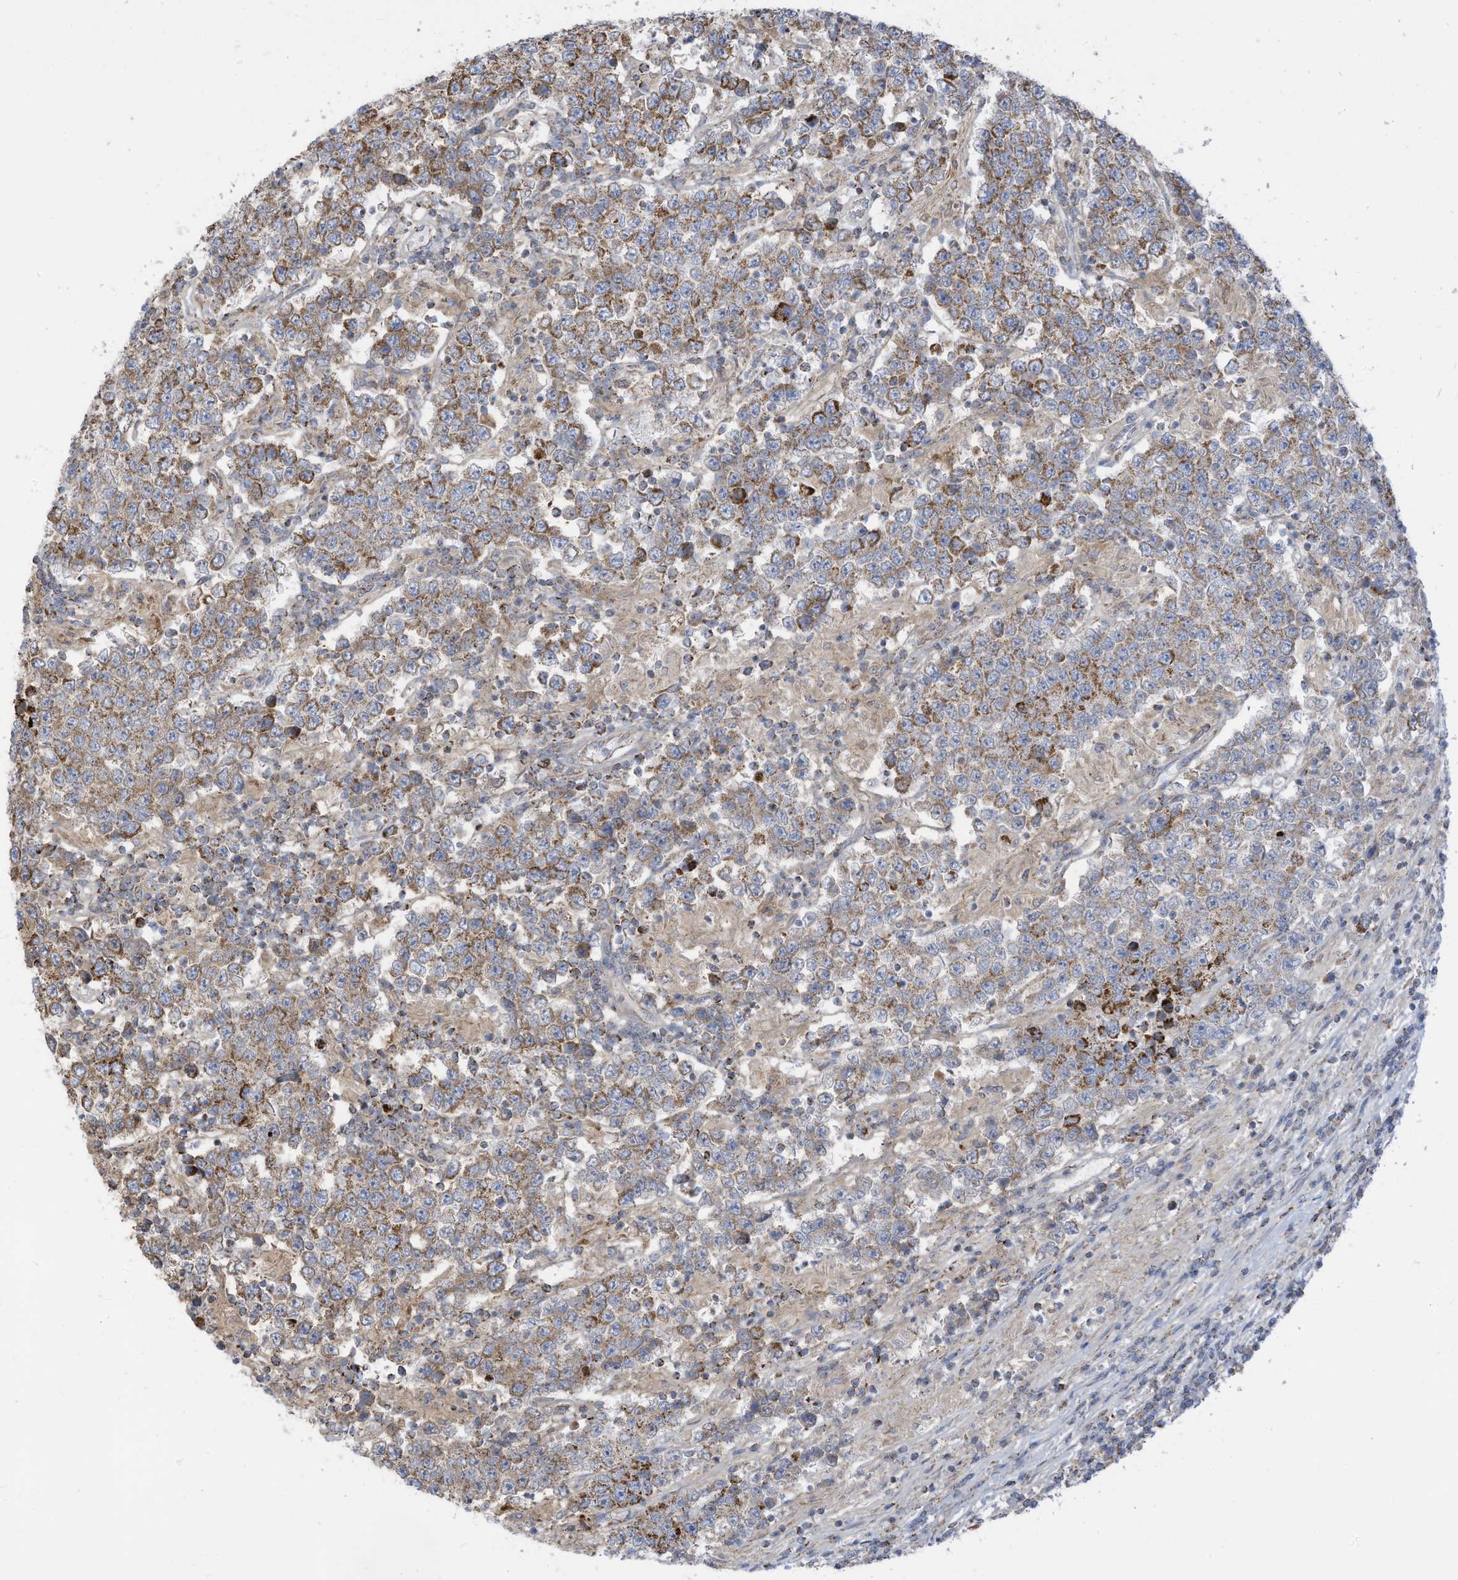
{"staining": {"intensity": "moderate", "quantity": ">75%", "location": "cytoplasmic/membranous"}, "tissue": "testis cancer", "cell_type": "Tumor cells", "image_type": "cancer", "snomed": [{"axis": "morphology", "description": "Normal tissue, NOS"}, {"axis": "morphology", "description": "Urothelial carcinoma, High grade"}, {"axis": "morphology", "description": "Seminoma, NOS"}, {"axis": "morphology", "description": "Carcinoma, Embryonal, NOS"}, {"axis": "topography", "description": "Urinary bladder"}, {"axis": "topography", "description": "Testis"}], "caption": "Immunohistochemical staining of testis cancer (embryonal carcinoma) demonstrates medium levels of moderate cytoplasmic/membranous protein expression in about >75% of tumor cells. Using DAB (brown) and hematoxylin (blue) stains, captured at high magnification using brightfield microscopy.", "gene": "NLN", "patient": {"sex": "male", "age": 41}}